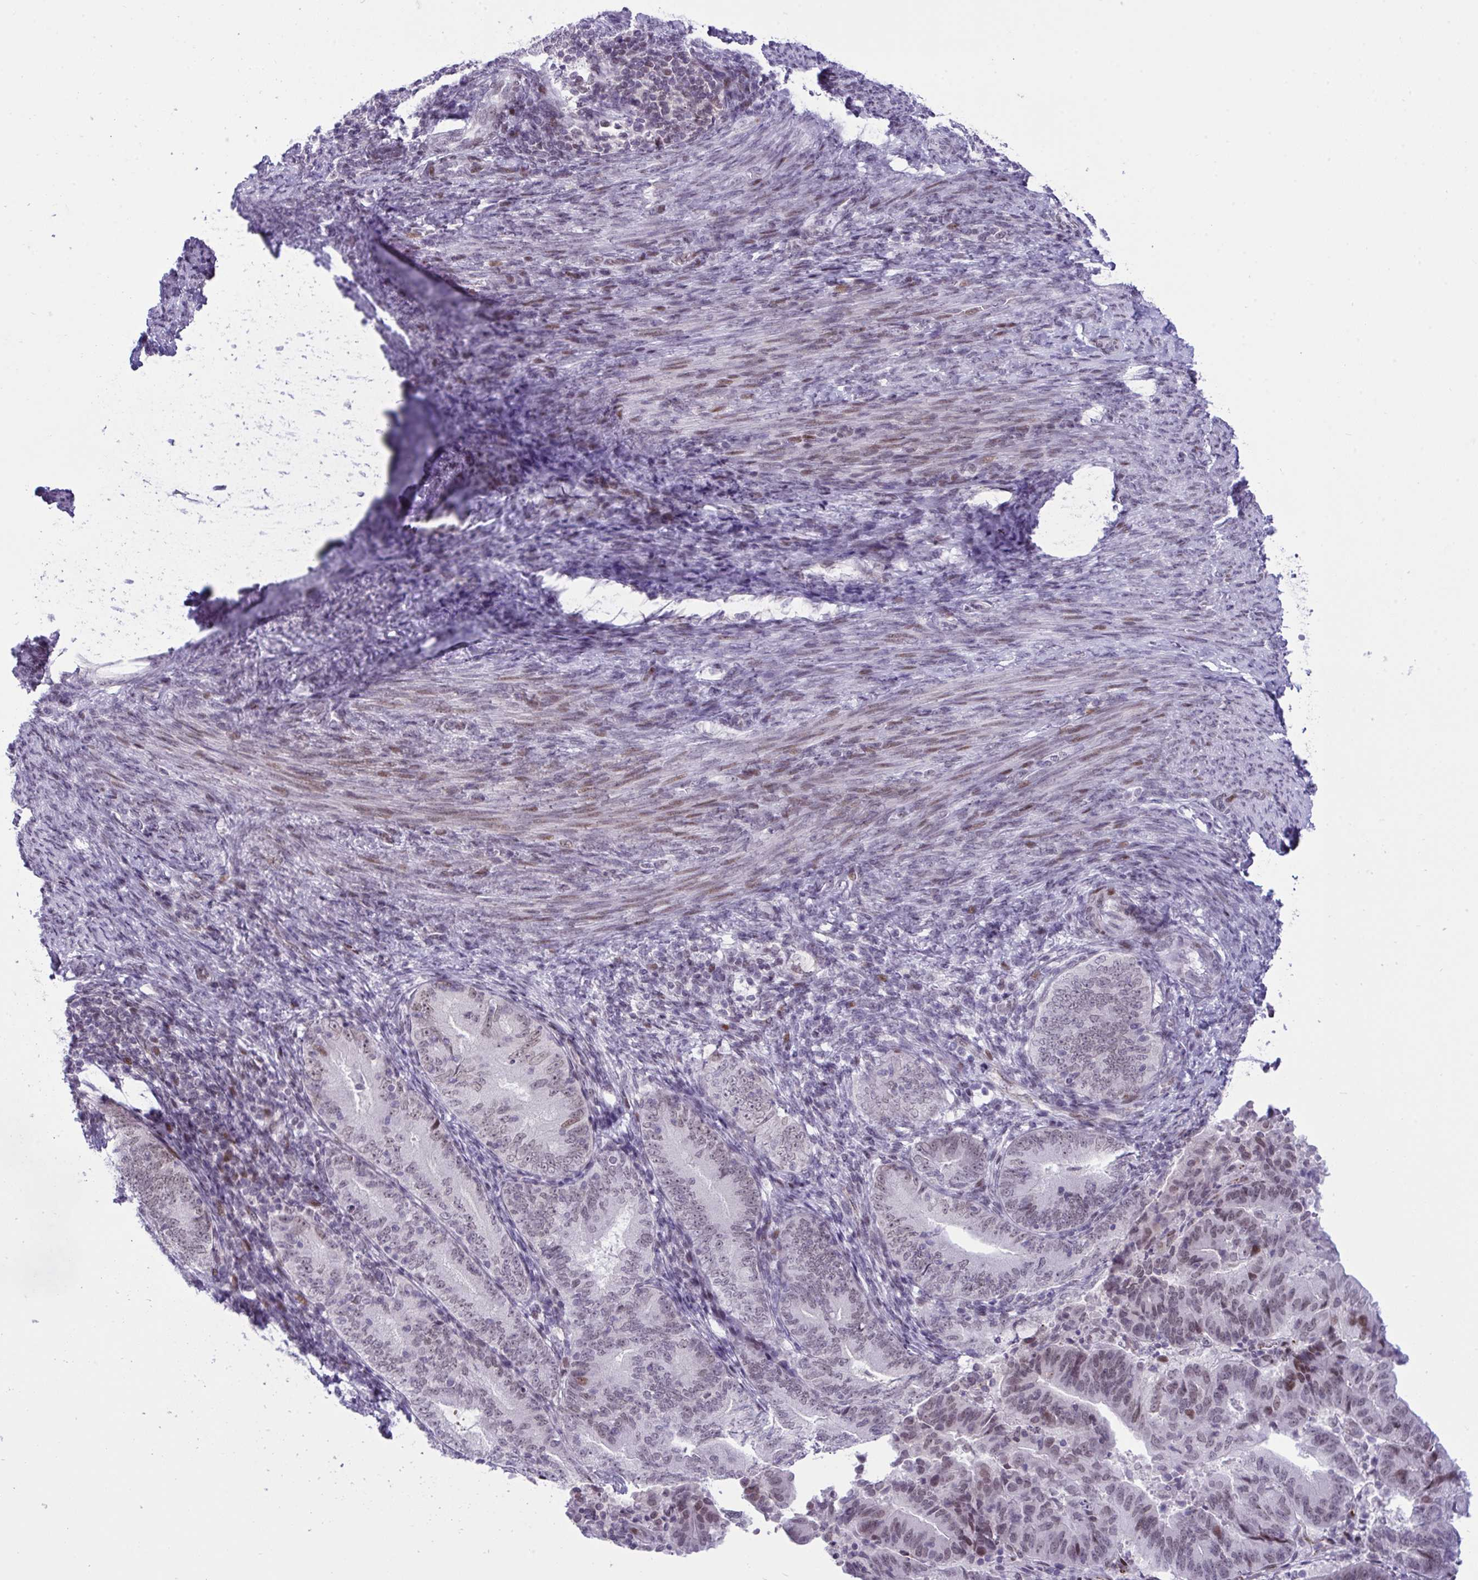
{"staining": {"intensity": "weak", "quantity": "25%-75%", "location": "nuclear"}, "tissue": "endometrial cancer", "cell_type": "Tumor cells", "image_type": "cancer", "snomed": [{"axis": "morphology", "description": "Adenocarcinoma, NOS"}, {"axis": "topography", "description": "Endometrium"}], "caption": "Immunohistochemistry of human adenocarcinoma (endometrial) displays low levels of weak nuclear expression in about 25%-75% of tumor cells.", "gene": "ZFHX3", "patient": {"sex": "female", "age": 70}}